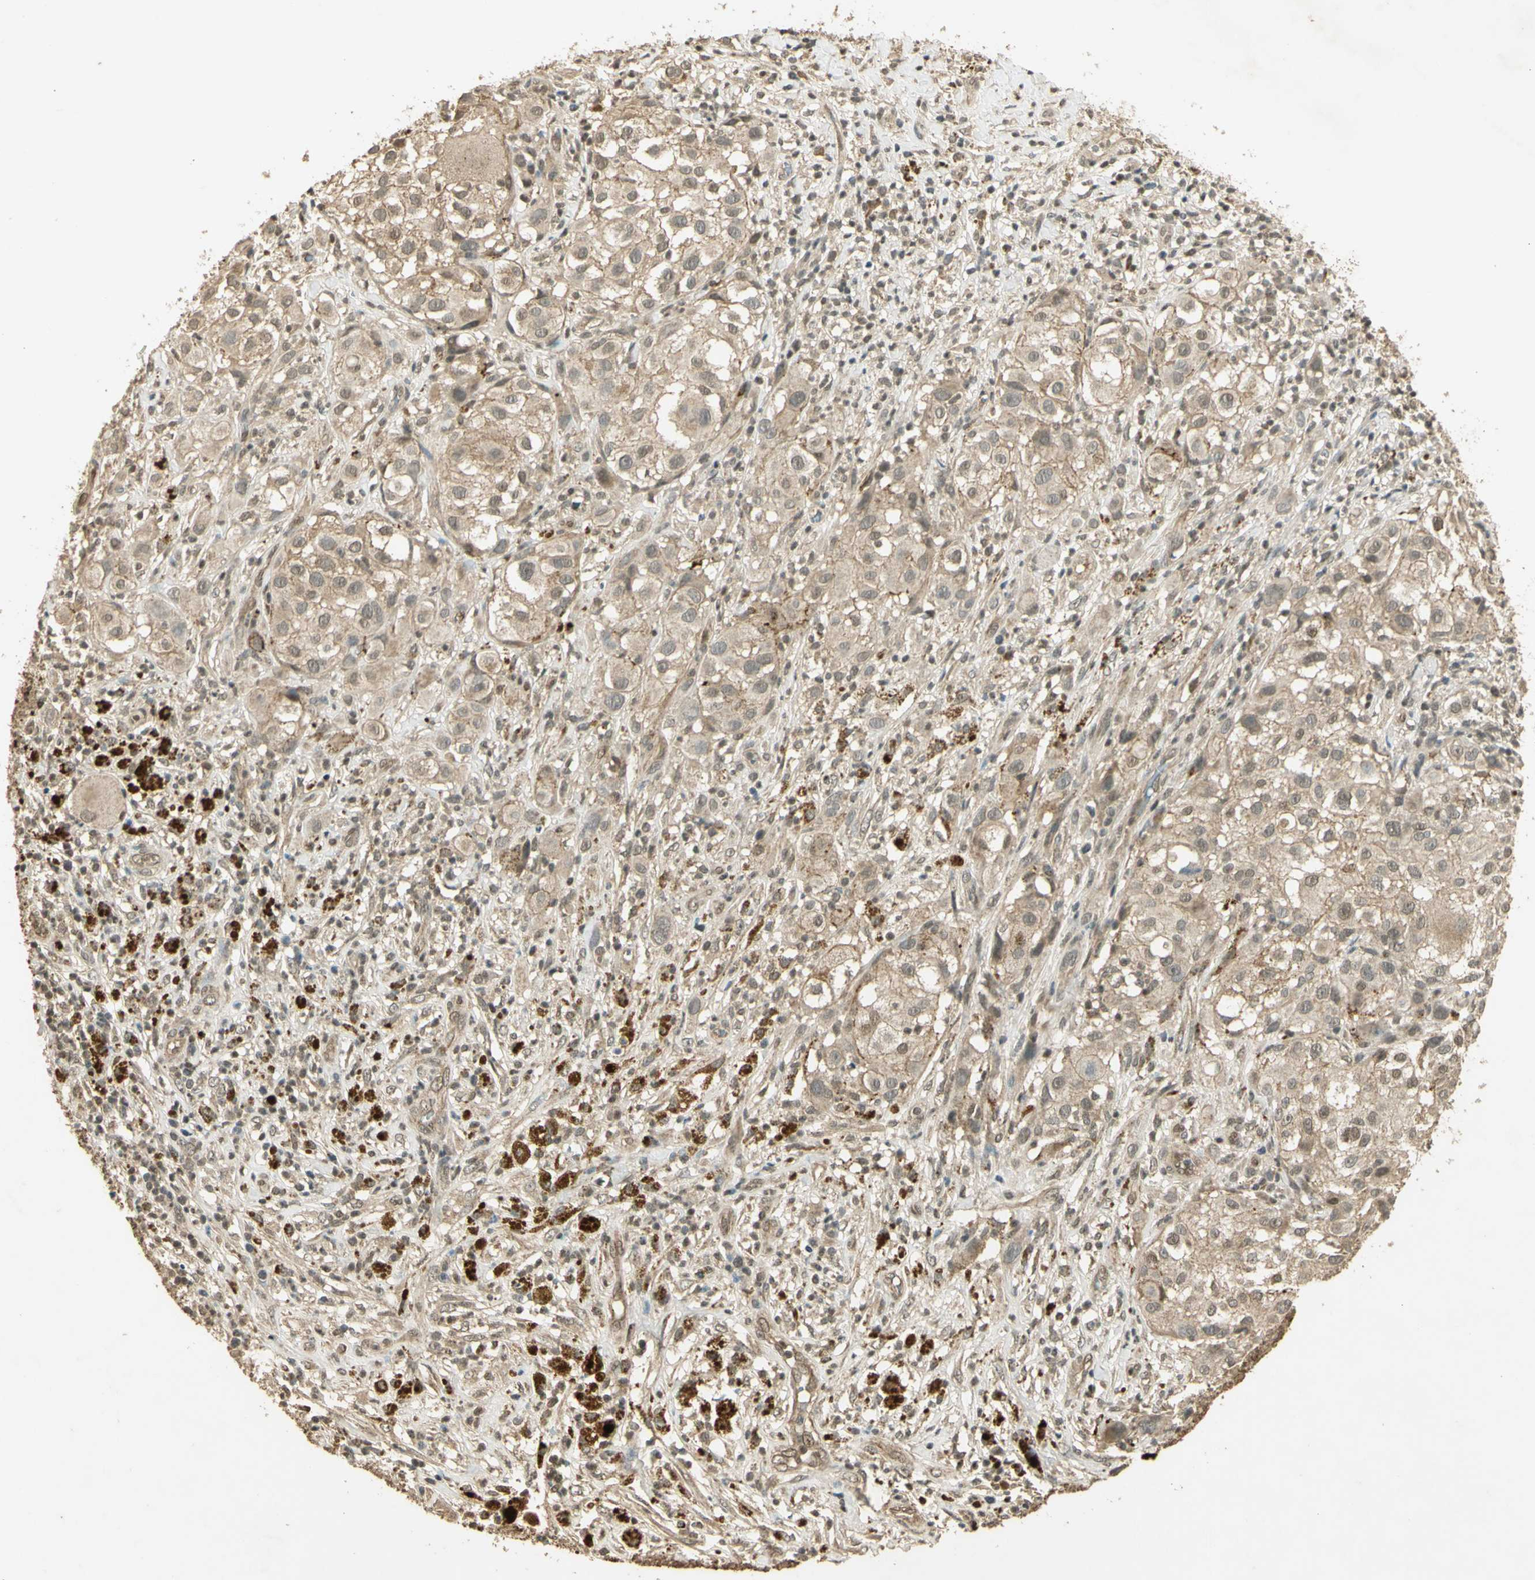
{"staining": {"intensity": "weak", "quantity": ">75%", "location": "cytoplasmic/membranous,nuclear"}, "tissue": "melanoma", "cell_type": "Tumor cells", "image_type": "cancer", "snomed": [{"axis": "morphology", "description": "Necrosis, NOS"}, {"axis": "morphology", "description": "Malignant melanoma, NOS"}, {"axis": "topography", "description": "Skin"}], "caption": "Protein expression analysis of human malignant melanoma reveals weak cytoplasmic/membranous and nuclear expression in approximately >75% of tumor cells.", "gene": "GMEB2", "patient": {"sex": "female", "age": 87}}